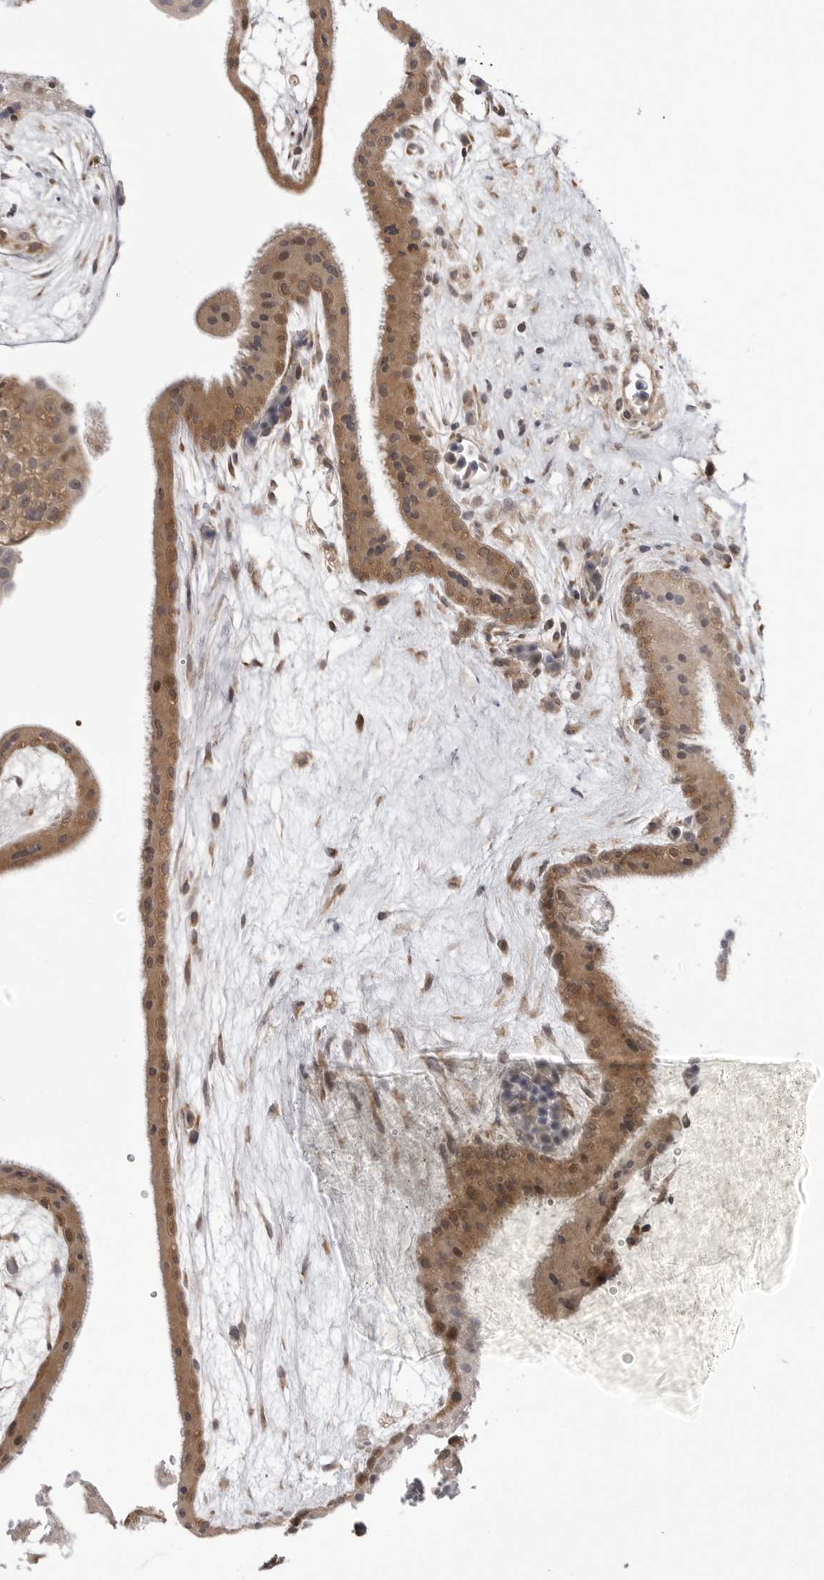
{"staining": {"intensity": "moderate", "quantity": ">75%", "location": "cytoplasmic/membranous"}, "tissue": "placenta", "cell_type": "Trophoblastic cells", "image_type": "normal", "snomed": [{"axis": "morphology", "description": "Normal tissue, NOS"}, {"axis": "topography", "description": "Placenta"}], "caption": "Immunohistochemistry (IHC) photomicrograph of unremarkable placenta: placenta stained using immunohistochemistry (IHC) demonstrates medium levels of moderate protein expression localized specifically in the cytoplasmic/membranous of trophoblastic cells, appearing as a cytoplasmic/membranous brown color.", "gene": "PTK2B", "patient": {"sex": "female", "age": 19}}